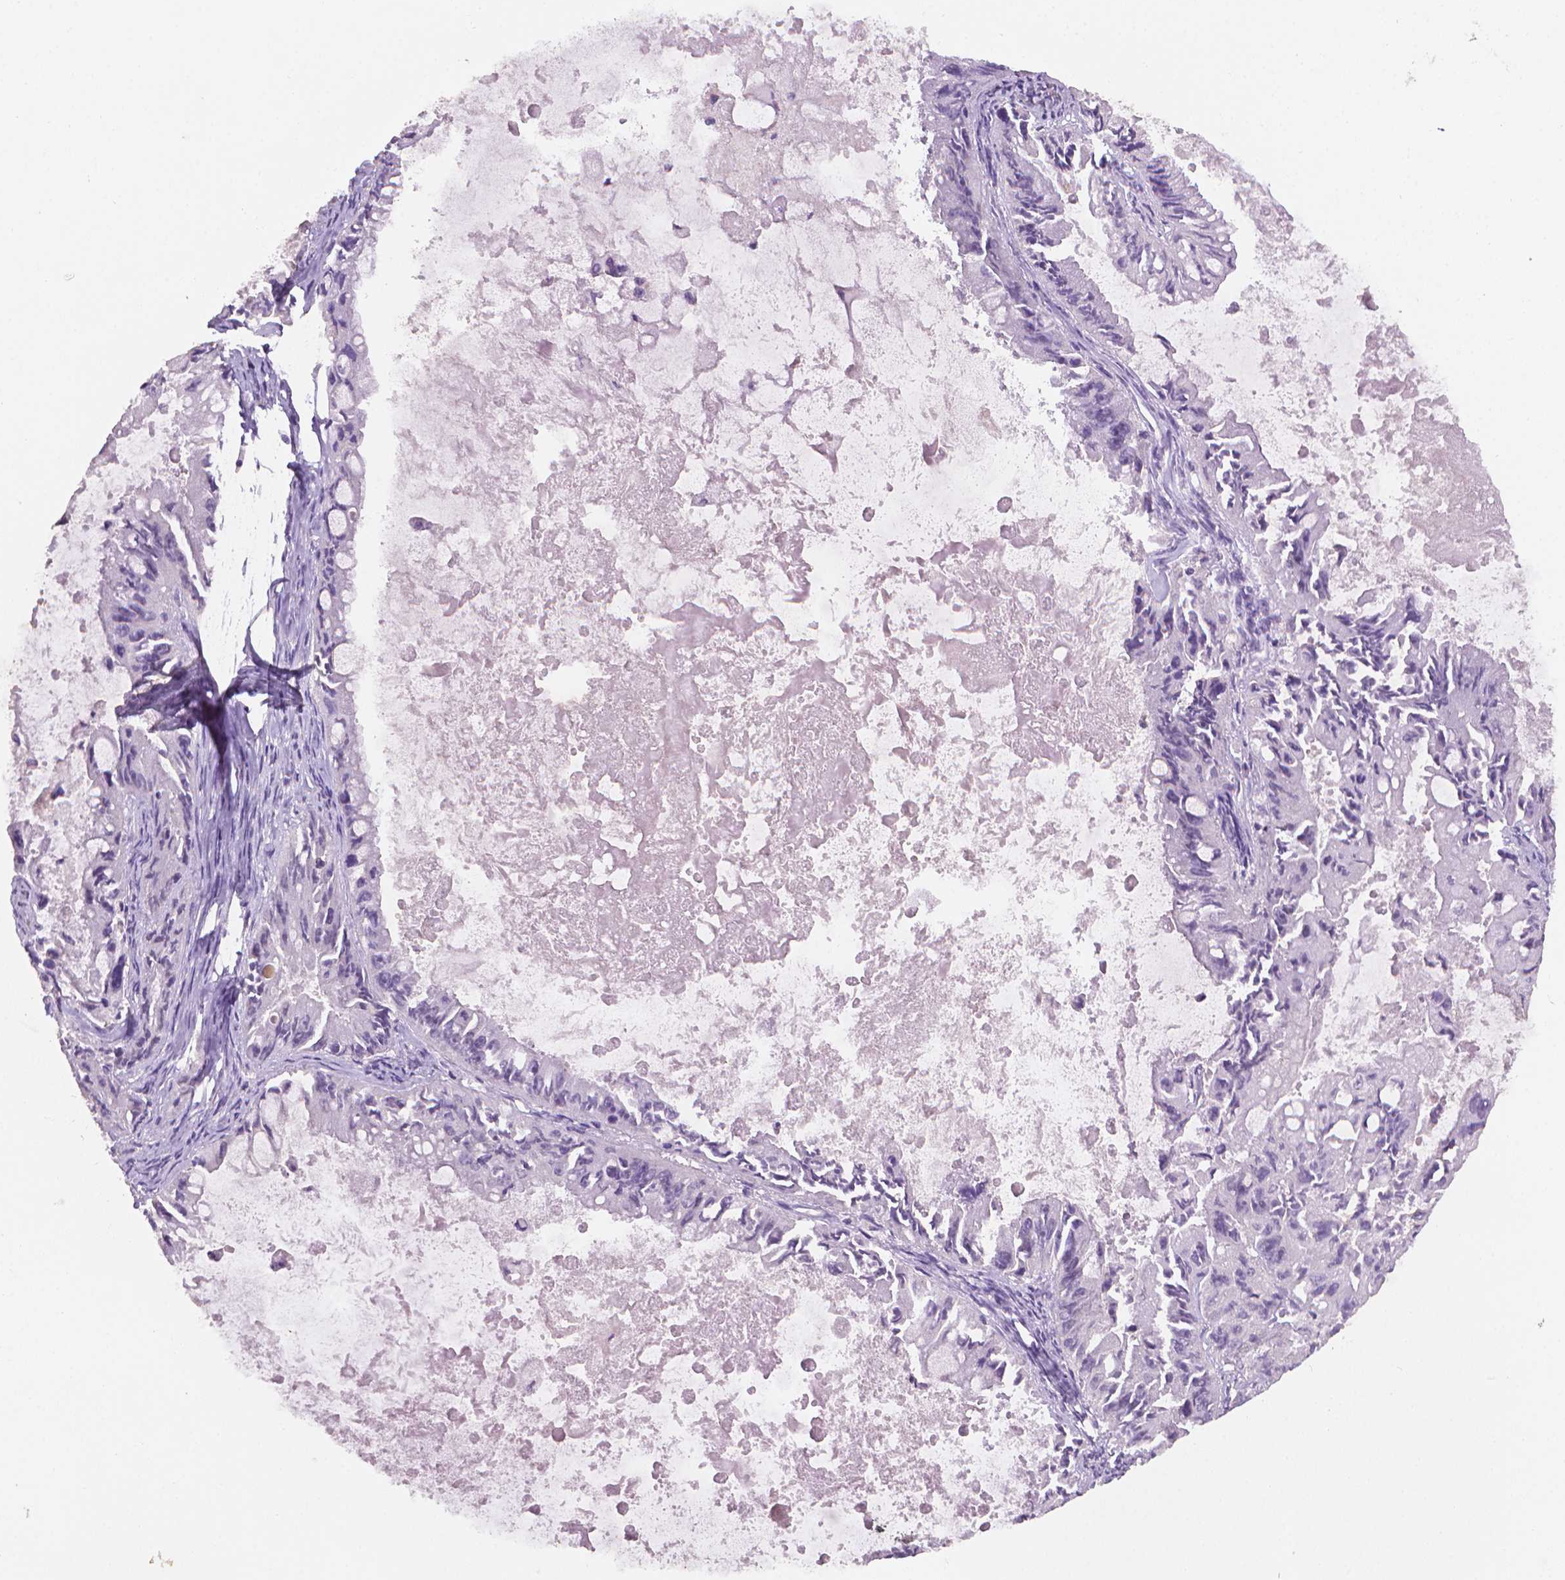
{"staining": {"intensity": "negative", "quantity": "none", "location": "none"}, "tissue": "ovarian cancer", "cell_type": "Tumor cells", "image_type": "cancer", "snomed": [{"axis": "morphology", "description": "Cystadenocarcinoma, mucinous, NOS"}, {"axis": "topography", "description": "Ovary"}], "caption": "Tumor cells show no significant expression in ovarian mucinous cystadenocarcinoma. The staining is performed using DAB (3,3'-diaminobenzidine) brown chromogen with nuclei counter-stained in using hematoxylin.", "gene": "FASN", "patient": {"sex": "female", "age": 61}}